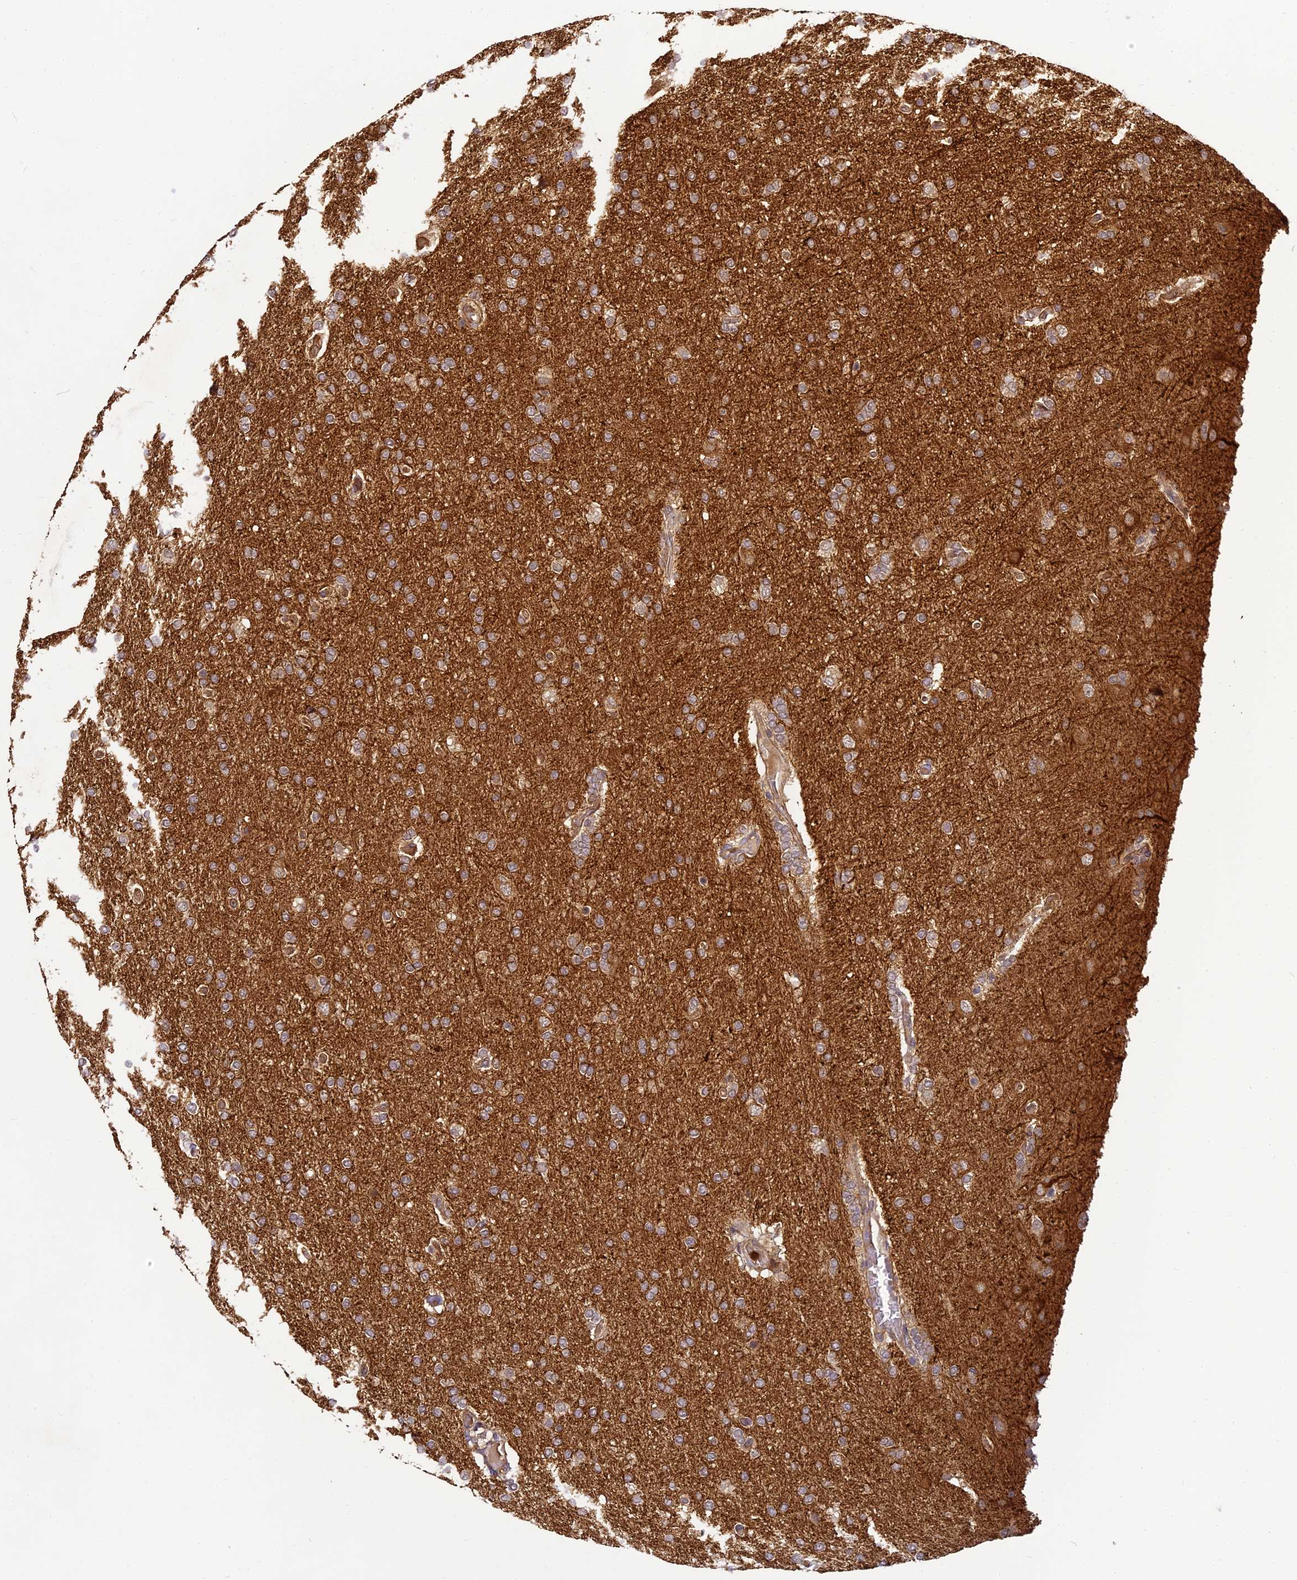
{"staining": {"intensity": "moderate", "quantity": "<25%", "location": "cytoplasmic/membranous"}, "tissue": "glioma", "cell_type": "Tumor cells", "image_type": "cancer", "snomed": [{"axis": "morphology", "description": "Glioma, malignant, High grade"}, {"axis": "topography", "description": "Brain"}], "caption": "Moderate cytoplasmic/membranous staining for a protein is present in about <25% of tumor cells of glioma using immunohistochemistry.", "gene": "BCDIN3D", "patient": {"sex": "male", "age": 72}}